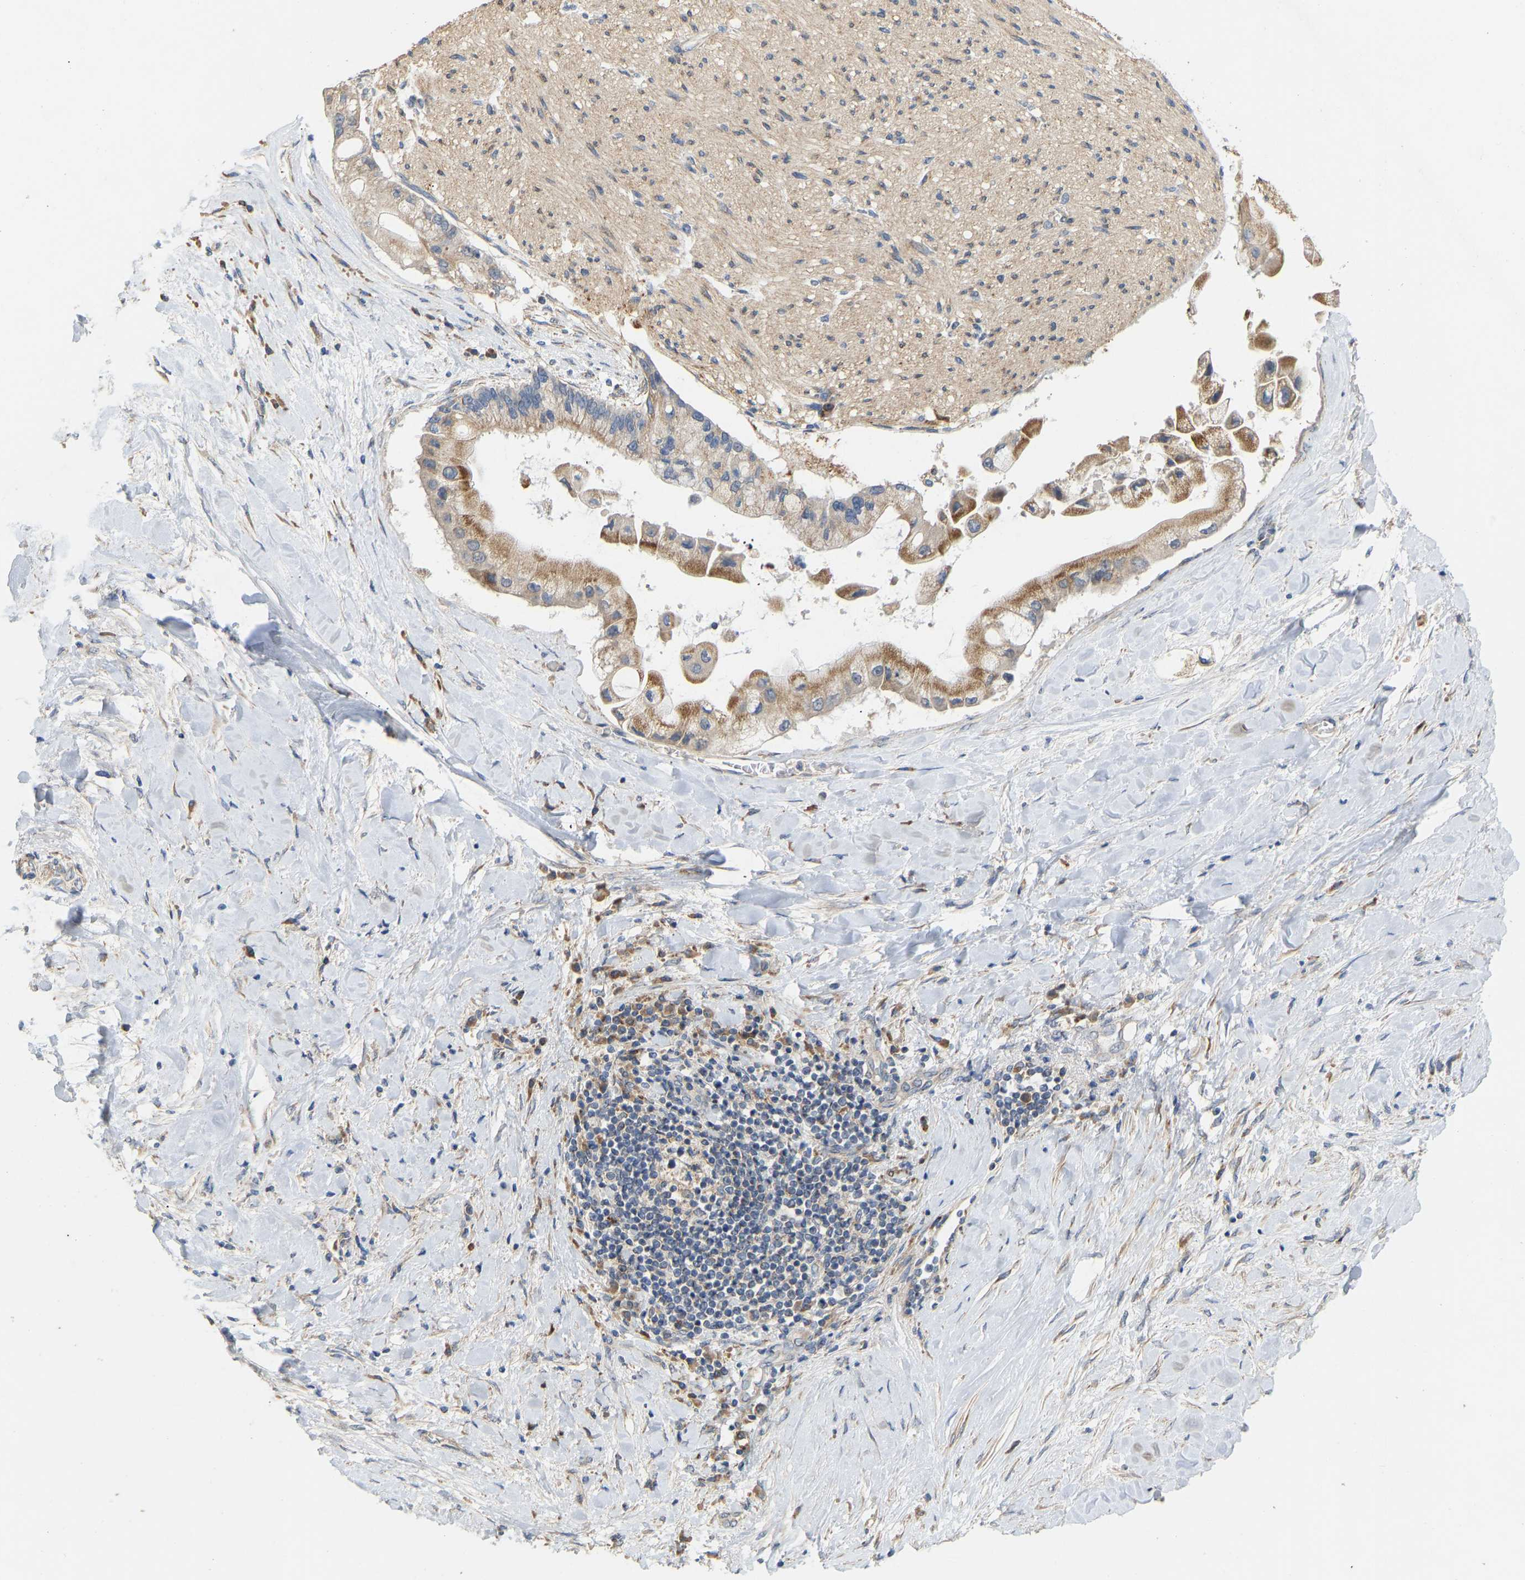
{"staining": {"intensity": "moderate", "quantity": ">75%", "location": "cytoplasmic/membranous"}, "tissue": "liver cancer", "cell_type": "Tumor cells", "image_type": "cancer", "snomed": [{"axis": "morphology", "description": "Cholangiocarcinoma"}, {"axis": "topography", "description": "Liver"}], "caption": "Immunohistochemistry (IHC) image of neoplastic tissue: human liver cancer stained using IHC shows medium levels of moderate protein expression localized specifically in the cytoplasmic/membranous of tumor cells, appearing as a cytoplasmic/membranous brown color.", "gene": "HACD2", "patient": {"sex": "male", "age": 50}}